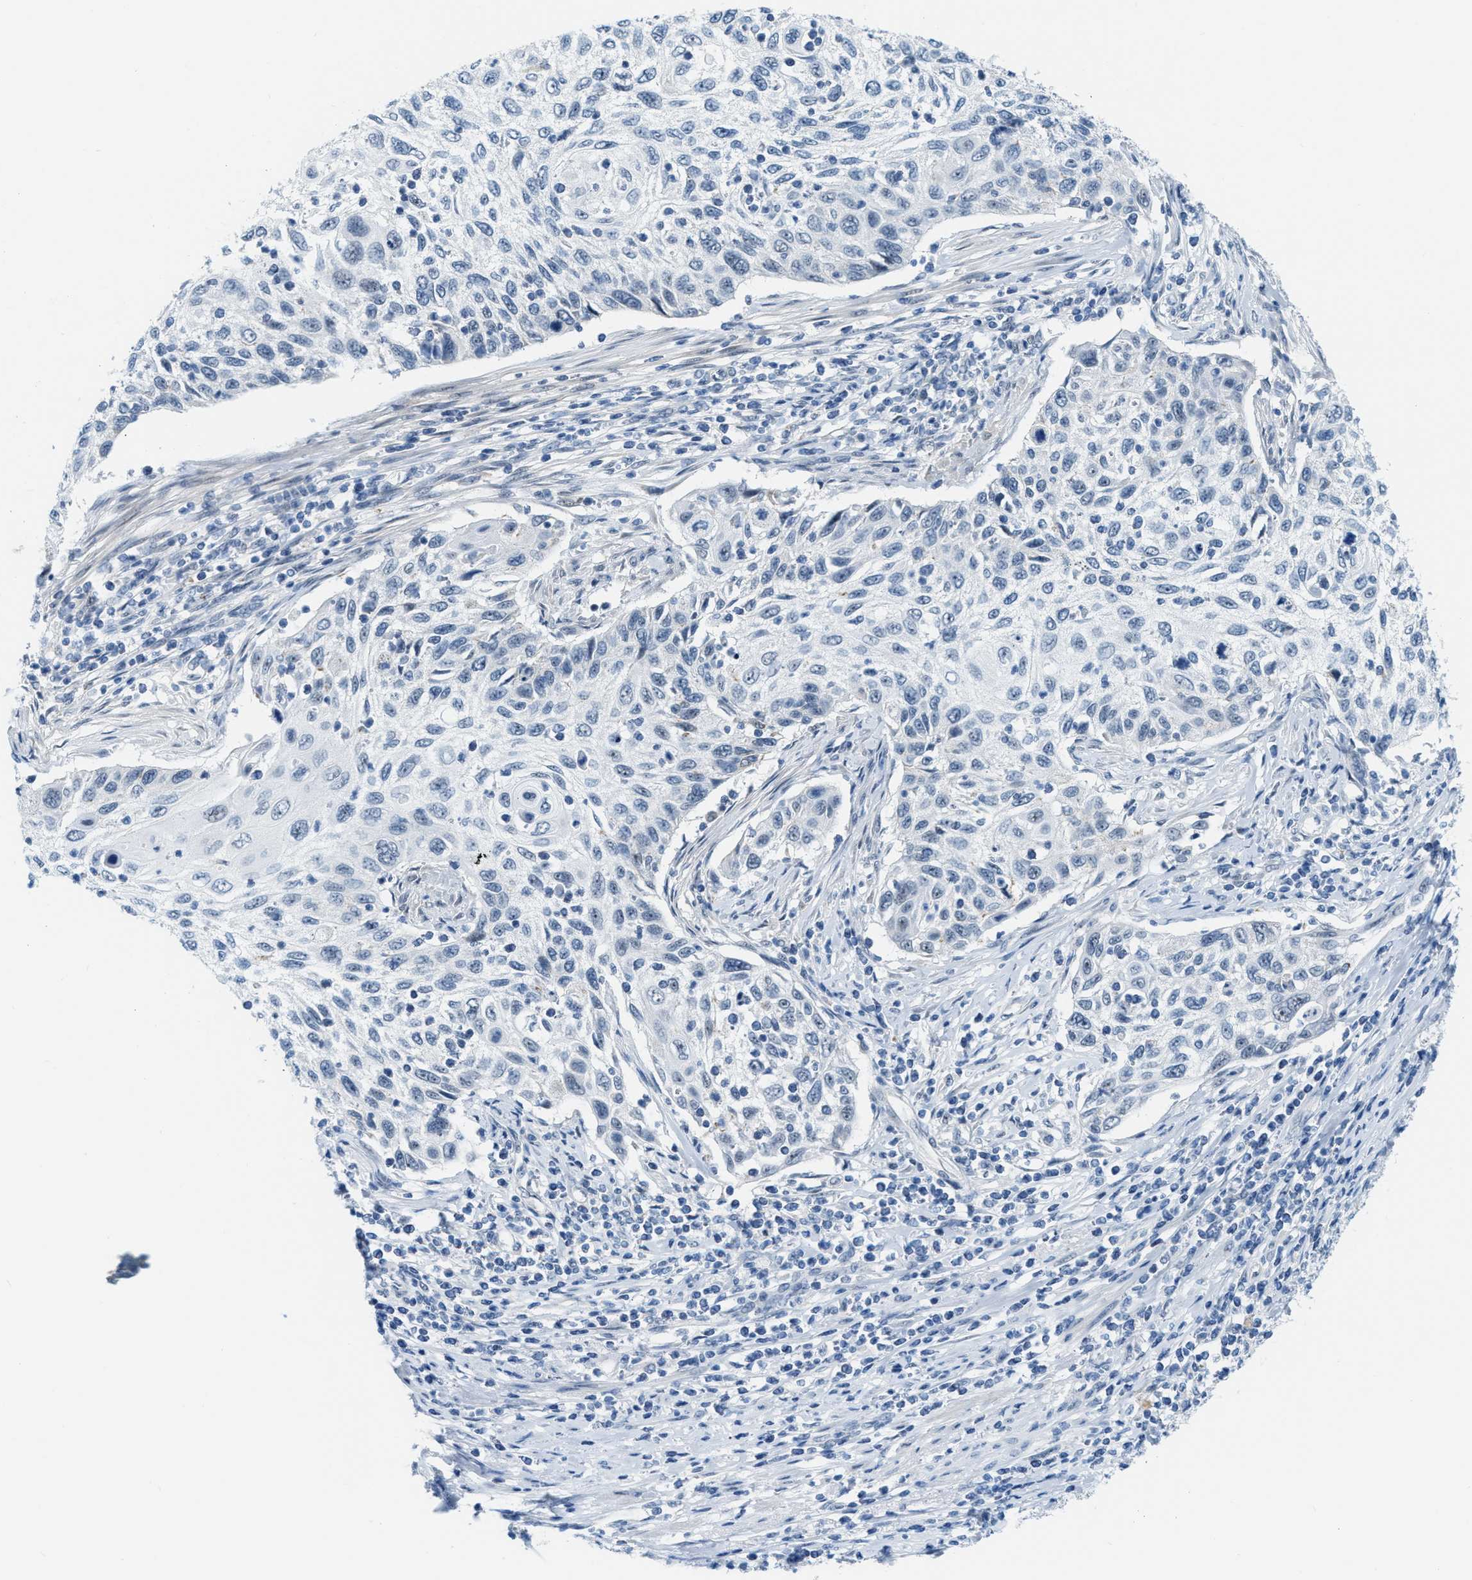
{"staining": {"intensity": "negative", "quantity": "none", "location": "none"}, "tissue": "cervical cancer", "cell_type": "Tumor cells", "image_type": "cancer", "snomed": [{"axis": "morphology", "description": "Squamous cell carcinoma, NOS"}, {"axis": "topography", "description": "Cervix"}], "caption": "The immunohistochemistry photomicrograph has no significant positivity in tumor cells of cervical cancer tissue.", "gene": "PHRF1", "patient": {"sex": "female", "age": 70}}